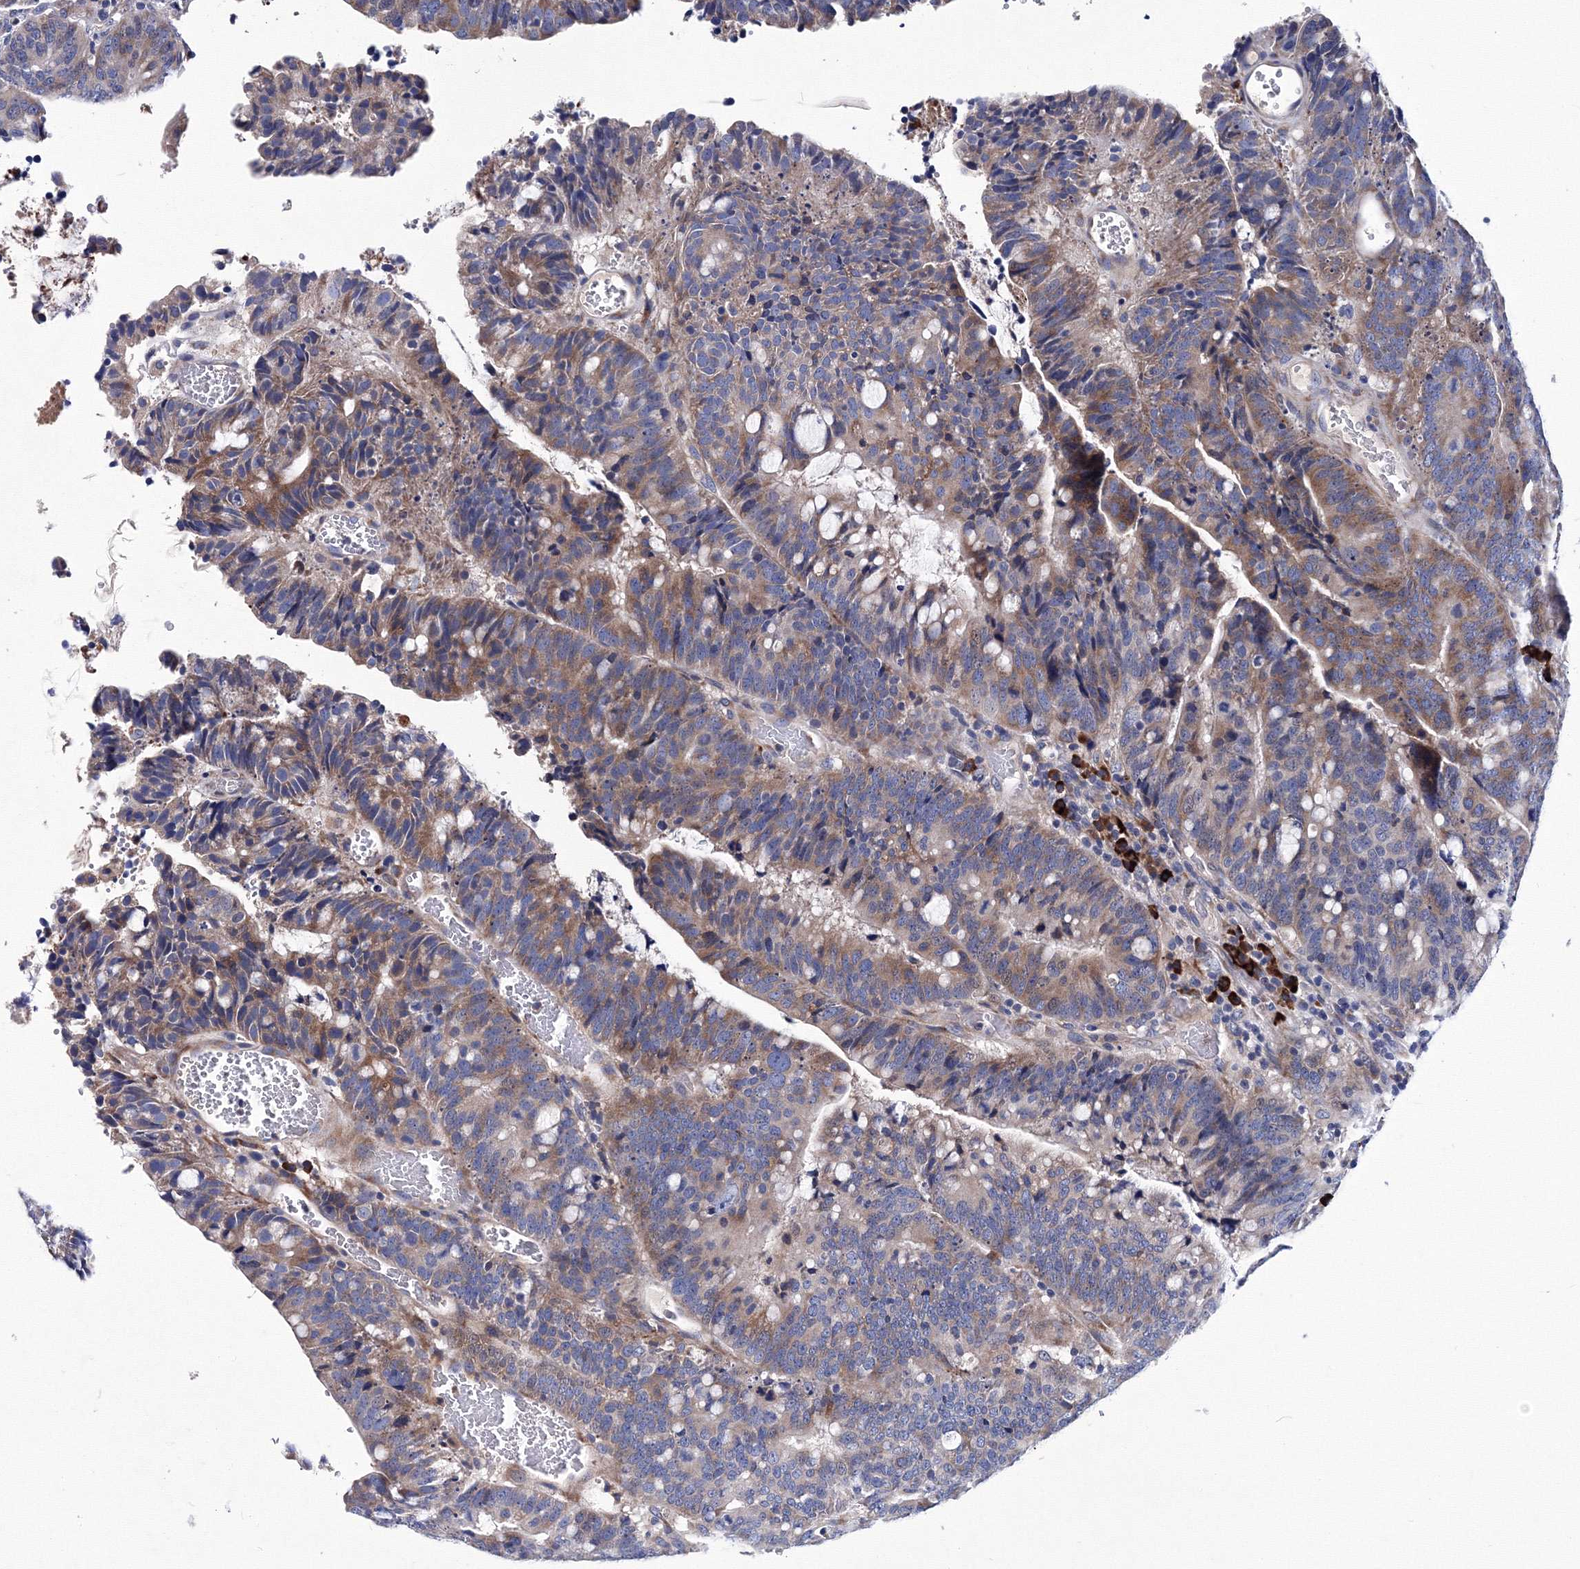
{"staining": {"intensity": "moderate", "quantity": ">75%", "location": "cytoplasmic/membranous"}, "tissue": "colorectal cancer", "cell_type": "Tumor cells", "image_type": "cancer", "snomed": [{"axis": "morphology", "description": "Adenocarcinoma, NOS"}, {"axis": "topography", "description": "Colon"}], "caption": "About >75% of tumor cells in human colorectal cancer show moderate cytoplasmic/membranous protein staining as visualized by brown immunohistochemical staining.", "gene": "TRPM2", "patient": {"sex": "female", "age": 66}}